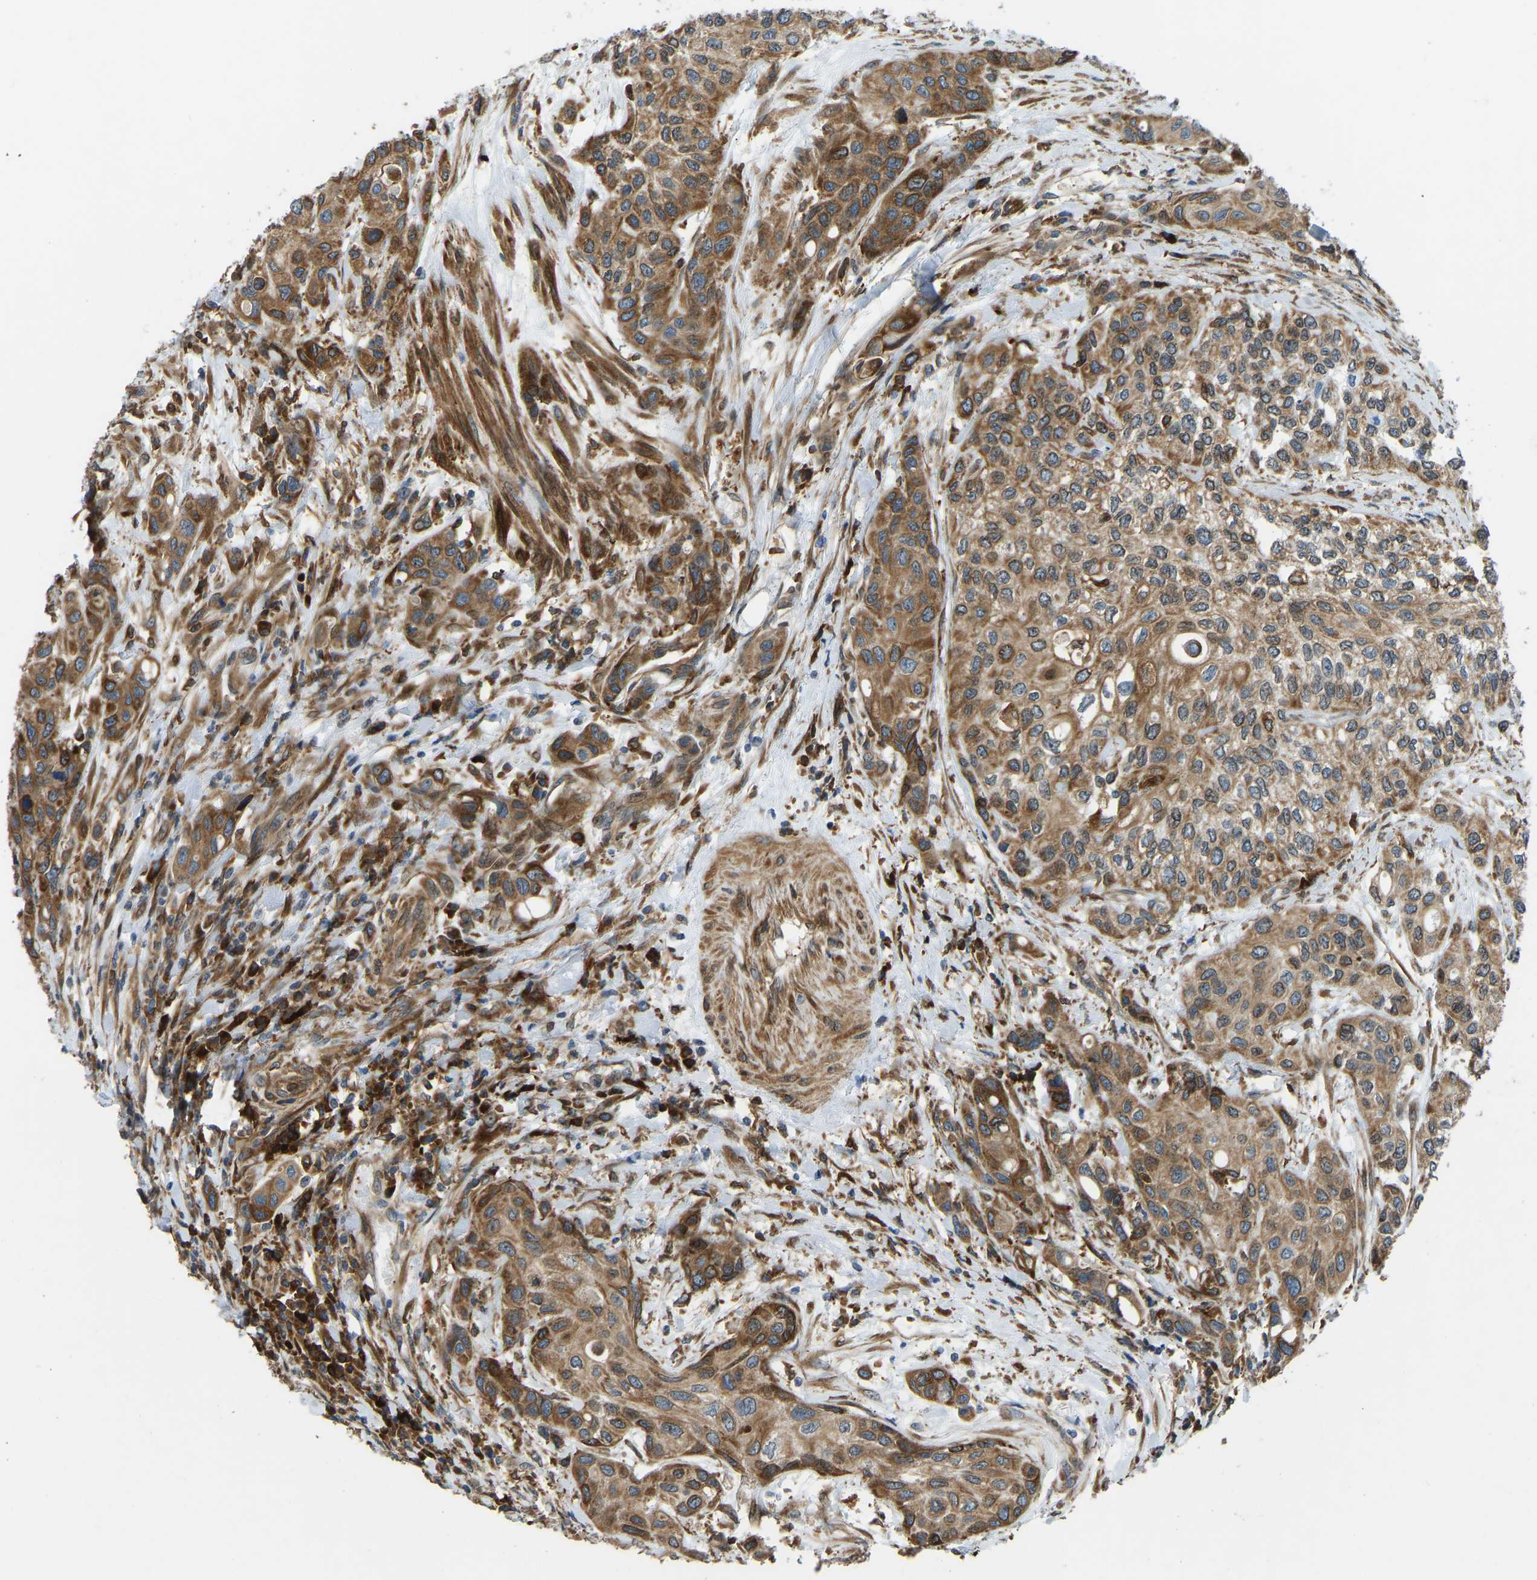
{"staining": {"intensity": "strong", "quantity": ">75%", "location": "cytoplasmic/membranous"}, "tissue": "urothelial cancer", "cell_type": "Tumor cells", "image_type": "cancer", "snomed": [{"axis": "morphology", "description": "Urothelial carcinoma, High grade"}, {"axis": "topography", "description": "Urinary bladder"}], "caption": "The photomicrograph demonstrates staining of high-grade urothelial carcinoma, revealing strong cytoplasmic/membranous protein staining (brown color) within tumor cells.", "gene": "OS9", "patient": {"sex": "female", "age": 56}}